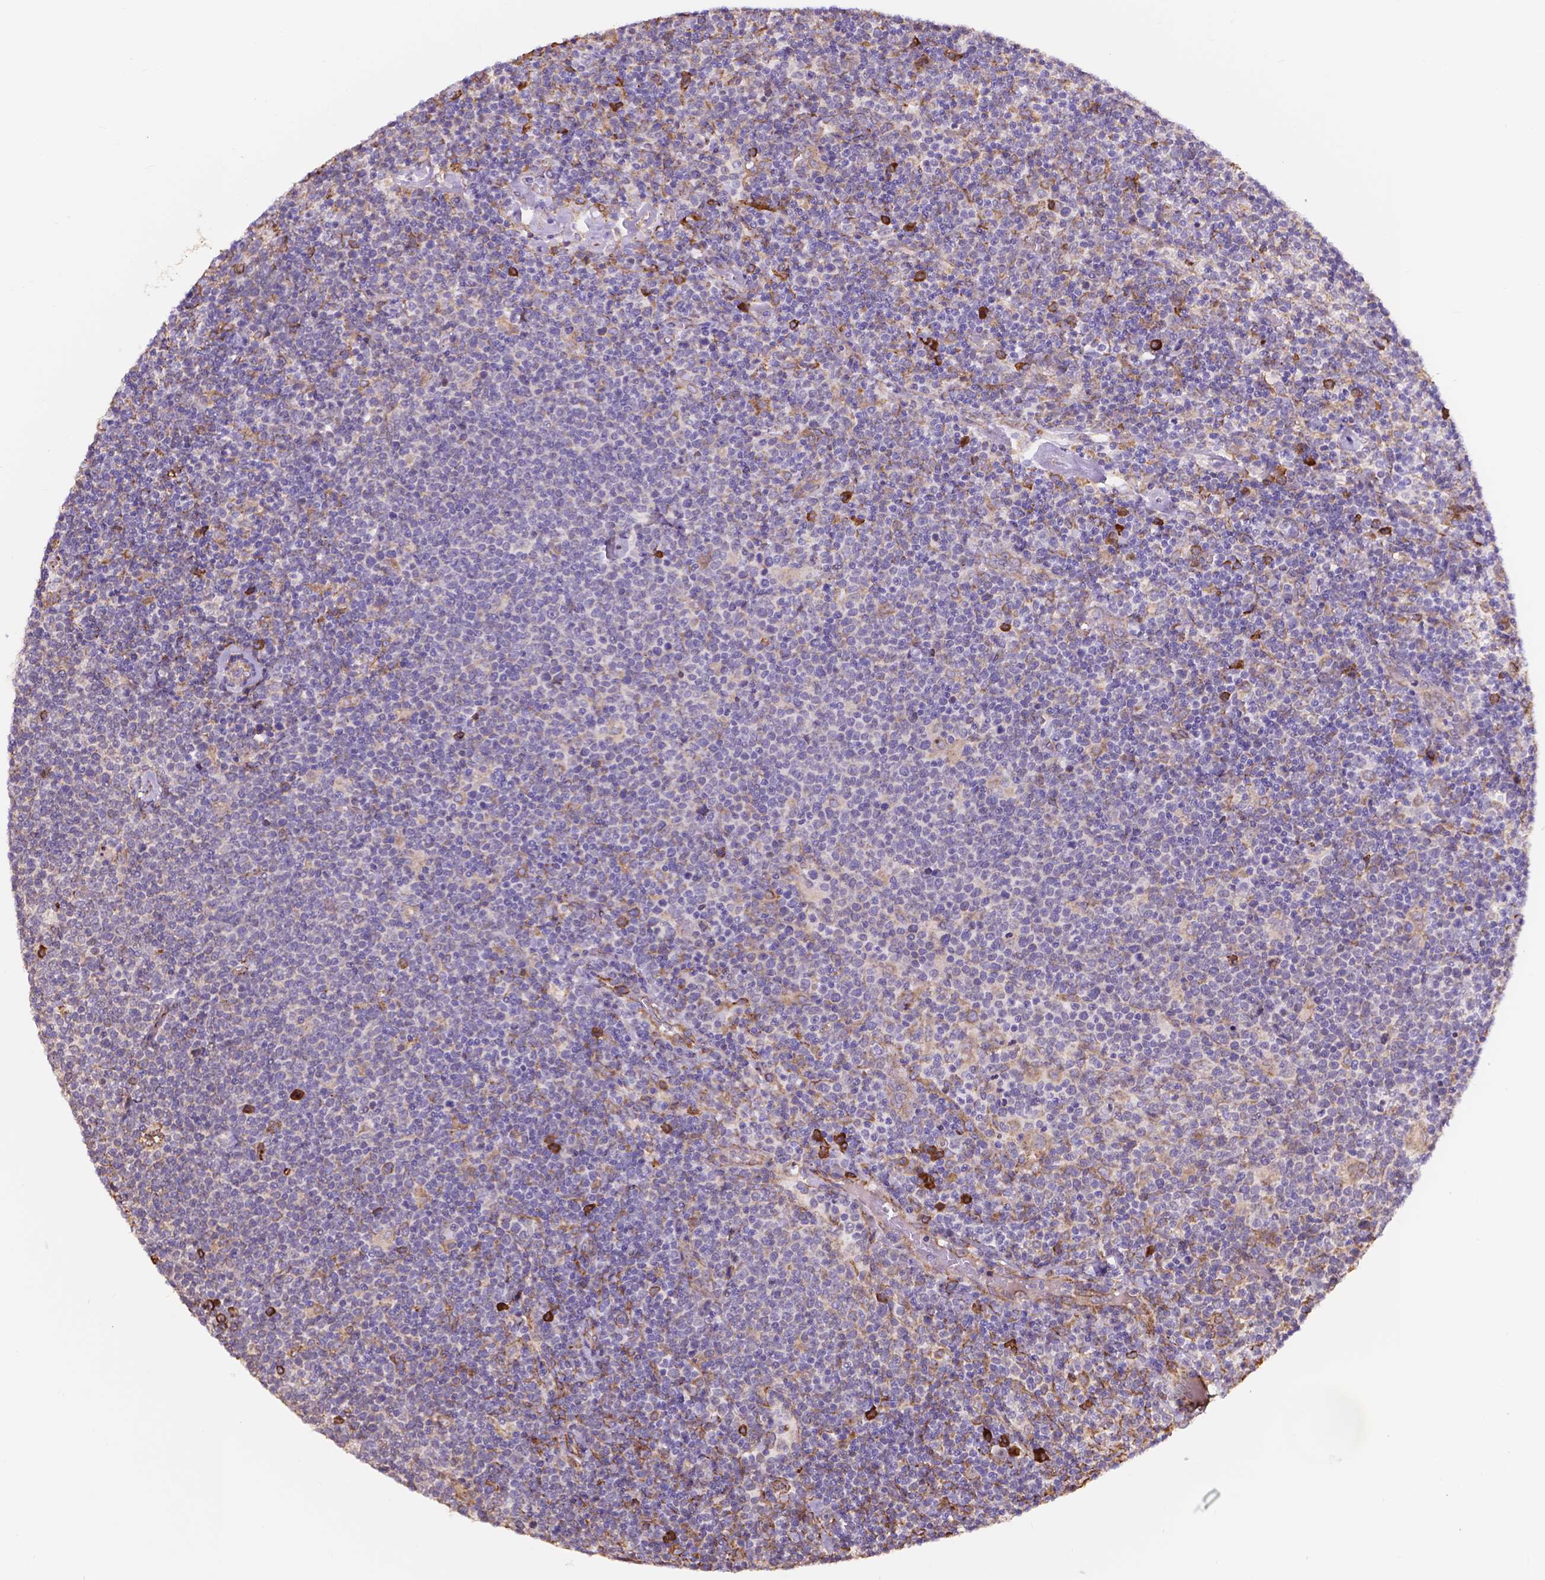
{"staining": {"intensity": "negative", "quantity": "none", "location": "none"}, "tissue": "lymphoma", "cell_type": "Tumor cells", "image_type": "cancer", "snomed": [{"axis": "morphology", "description": "Malignant lymphoma, non-Hodgkin's type, High grade"}, {"axis": "topography", "description": "Lymph node"}], "caption": "Micrograph shows no significant protein staining in tumor cells of lymphoma. (Immunohistochemistry, brightfield microscopy, high magnification).", "gene": "IPO11", "patient": {"sex": "male", "age": 61}}